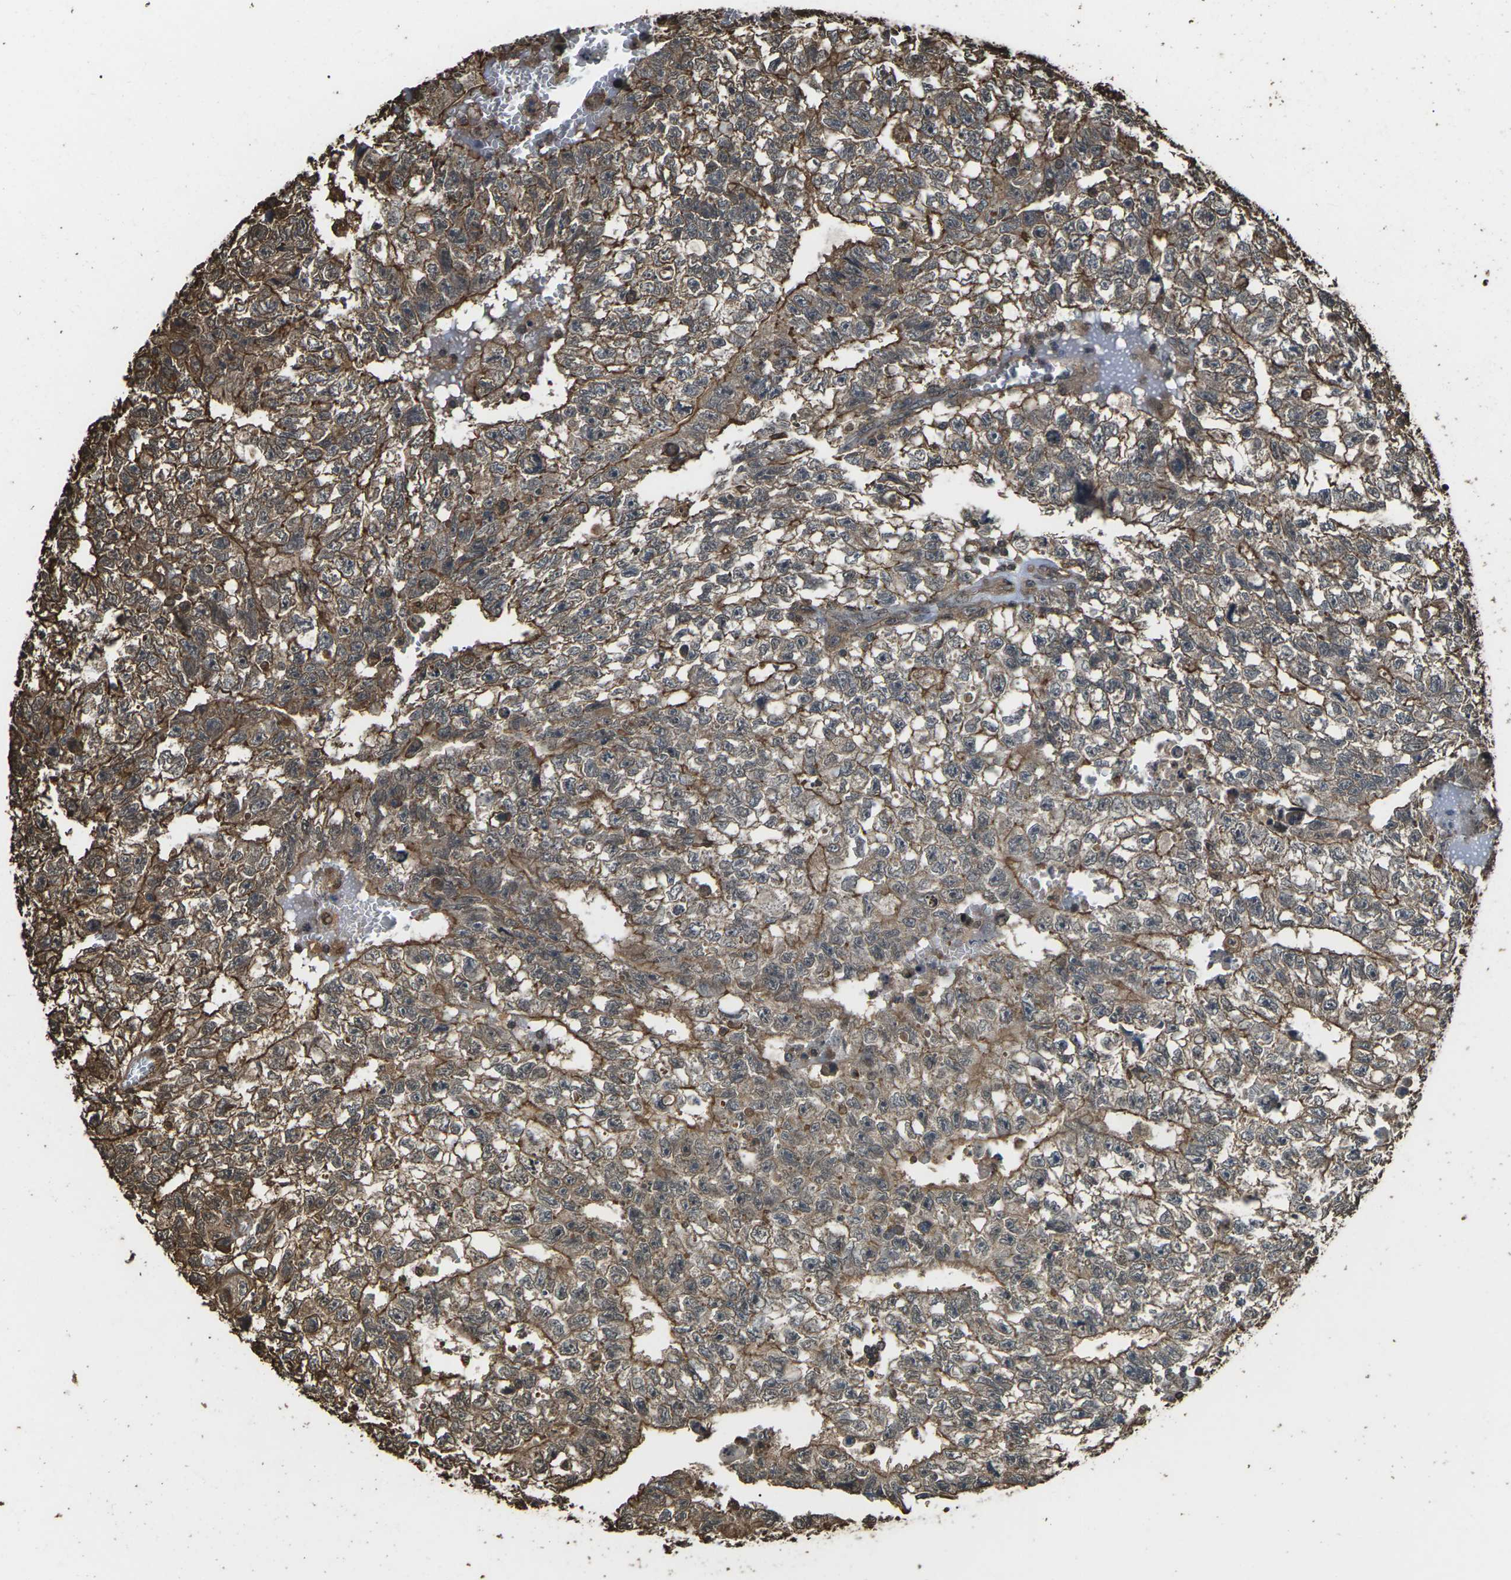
{"staining": {"intensity": "moderate", "quantity": "25%-75%", "location": "cytoplasmic/membranous"}, "tissue": "testis cancer", "cell_type": "Tumor cells", "image_type": "cancer", "snomed": [{"axis": "morphology", "description": "Seminoma, NOS"}, {"axis": "morphology", "description": "Carcinoma, Embryonal, NOS"}, {"axis": "topography", "description": "Testis"}], "caption": "Human testis seminoma stained with a brown dye shows moderate cytoplasmic/membranous positive staining in approximately 25%-75% of tumor cells.", "gene": "DHPS", "patient": {"sex": "male", "age": 38}}